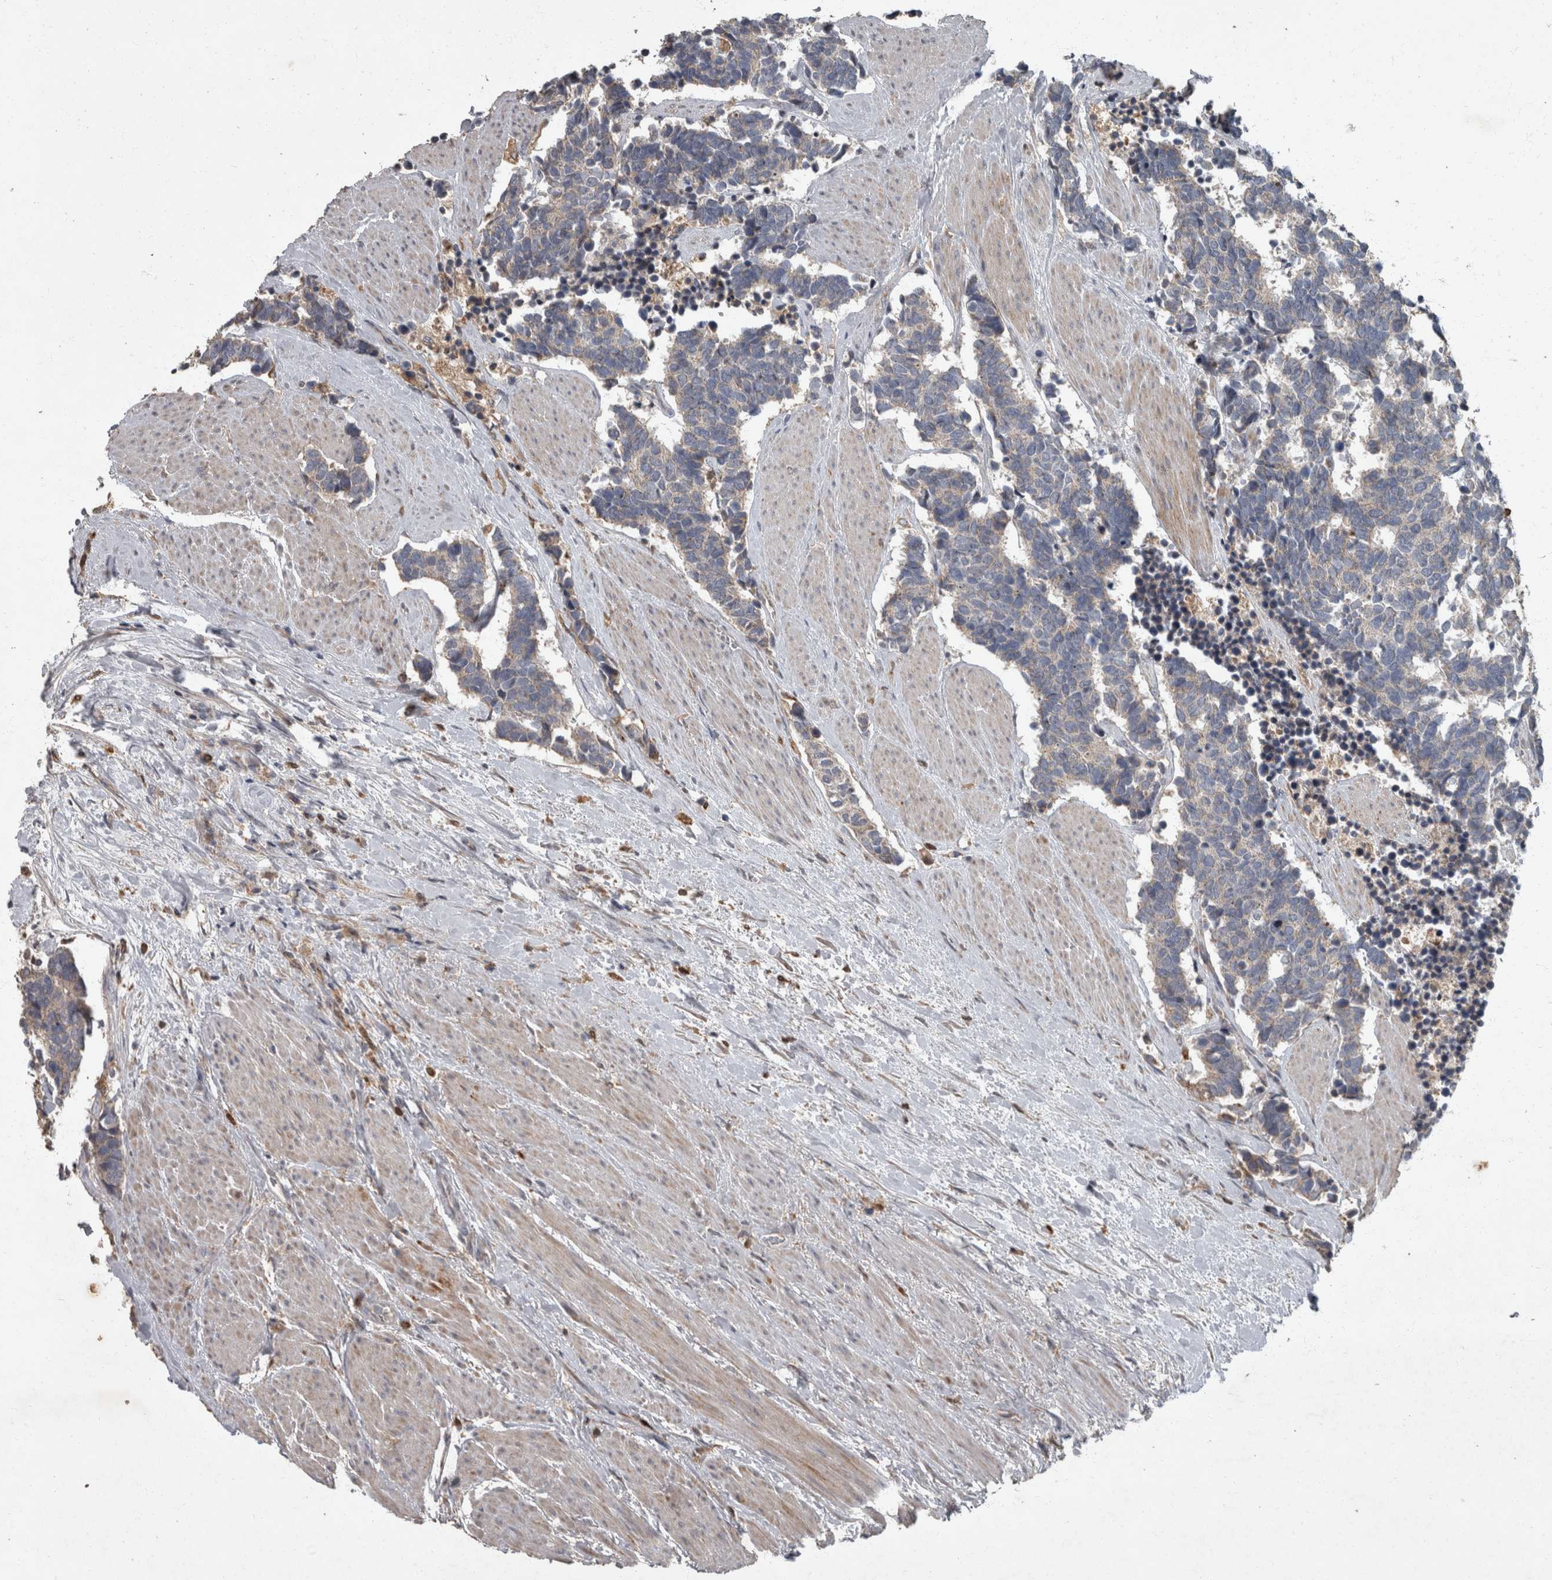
{"staining": {"intensity": "negative", "quantity": "none", "location": "none"}, "tissue": "carcinoid", "cell_type": "Tumor cells", "image_type": "cancer", "snomed": [{"axis": "morphology", "description": "Carcinoma, NOS"}, {"axis": "morphology", "description": "Carcinoid, malignant, NOS"}, {"axis": "topography", "description": "Urinary bladder"}], "caption": "Tumor cells show no significant staining in carcinoid.", "gene": "PPP1R3C", "patient": {"sex": "male", "age": 57}}